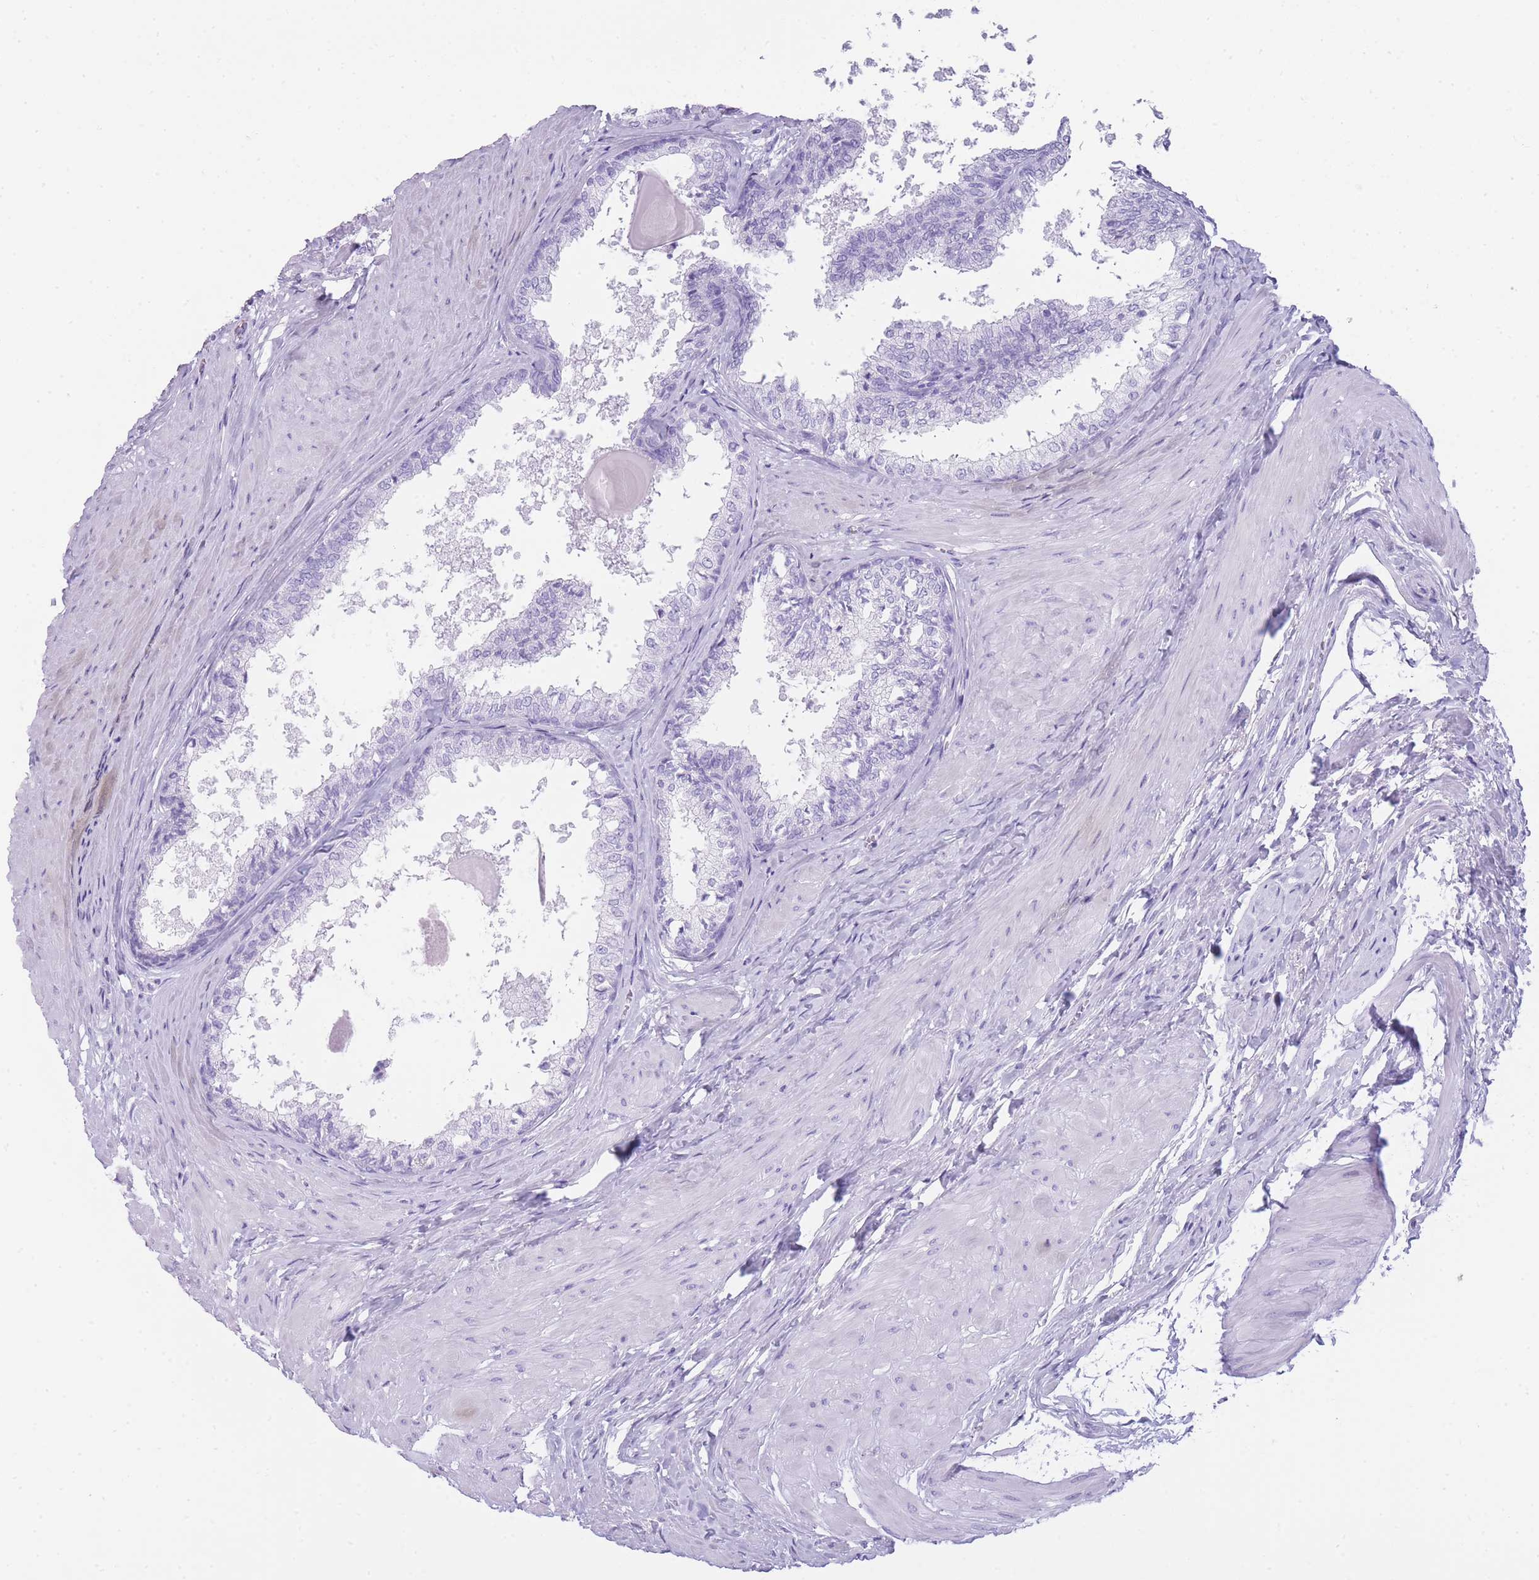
{"staining": {"intensity": "negative", "quantity": "none", "location": "none"}, "tissue": "prostate", "cell_type": "Glandular cells", "image_type": "normal", "snomed": [{"axis": "morphology", "description": "Normal tissue, NOS"}, {"axis": "topography", "description": "Prostate"}], "caption": "The photomicrograph shows no staining of glandular cells in benign prostate. (Immunohistochemistry (ihc), brightfield microscopy, high magnification).", "gene": "INS", "patient": {"sex": "male", "age": 48}}